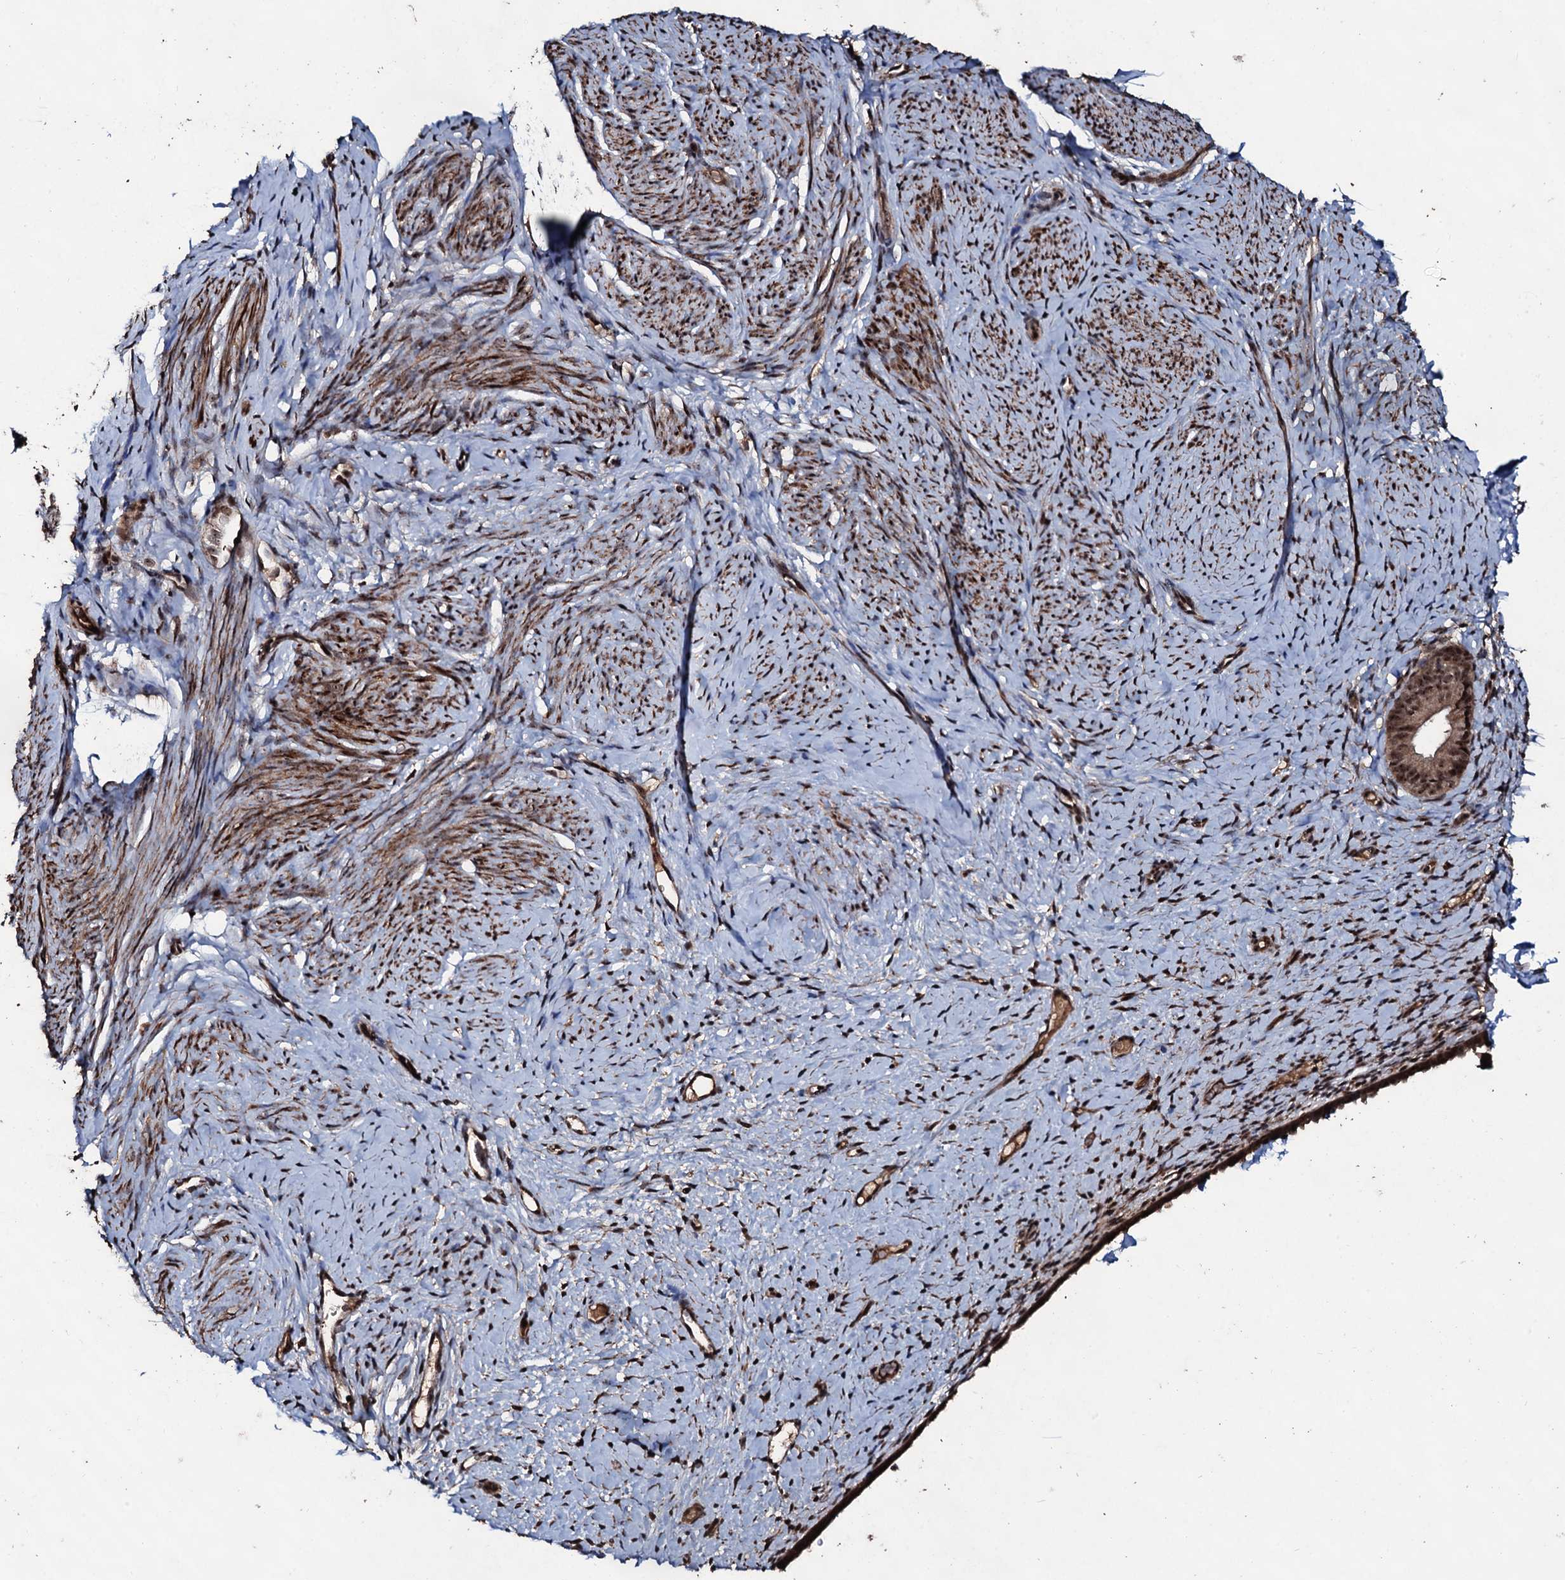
{"staining": {"intensity": "negative", "quantity": "none", "location": "none"}, "tissue": "endometrium", "cell_type": "Cells in endometrial stroma", "image_type": "normal", "snomed": [{"axis": "morphology", "description": "Normal tissue, NOS"}, {"axis": "topography", "description": "Endometrium"}], "caption": "Image shows no protein positivity in cells in endometrial stroma of normal endometrium. (IHC, brightfield microscopy, high magnification).", "gene": "SUPT7L", "patient": {"sex": "female", "age": 65}}